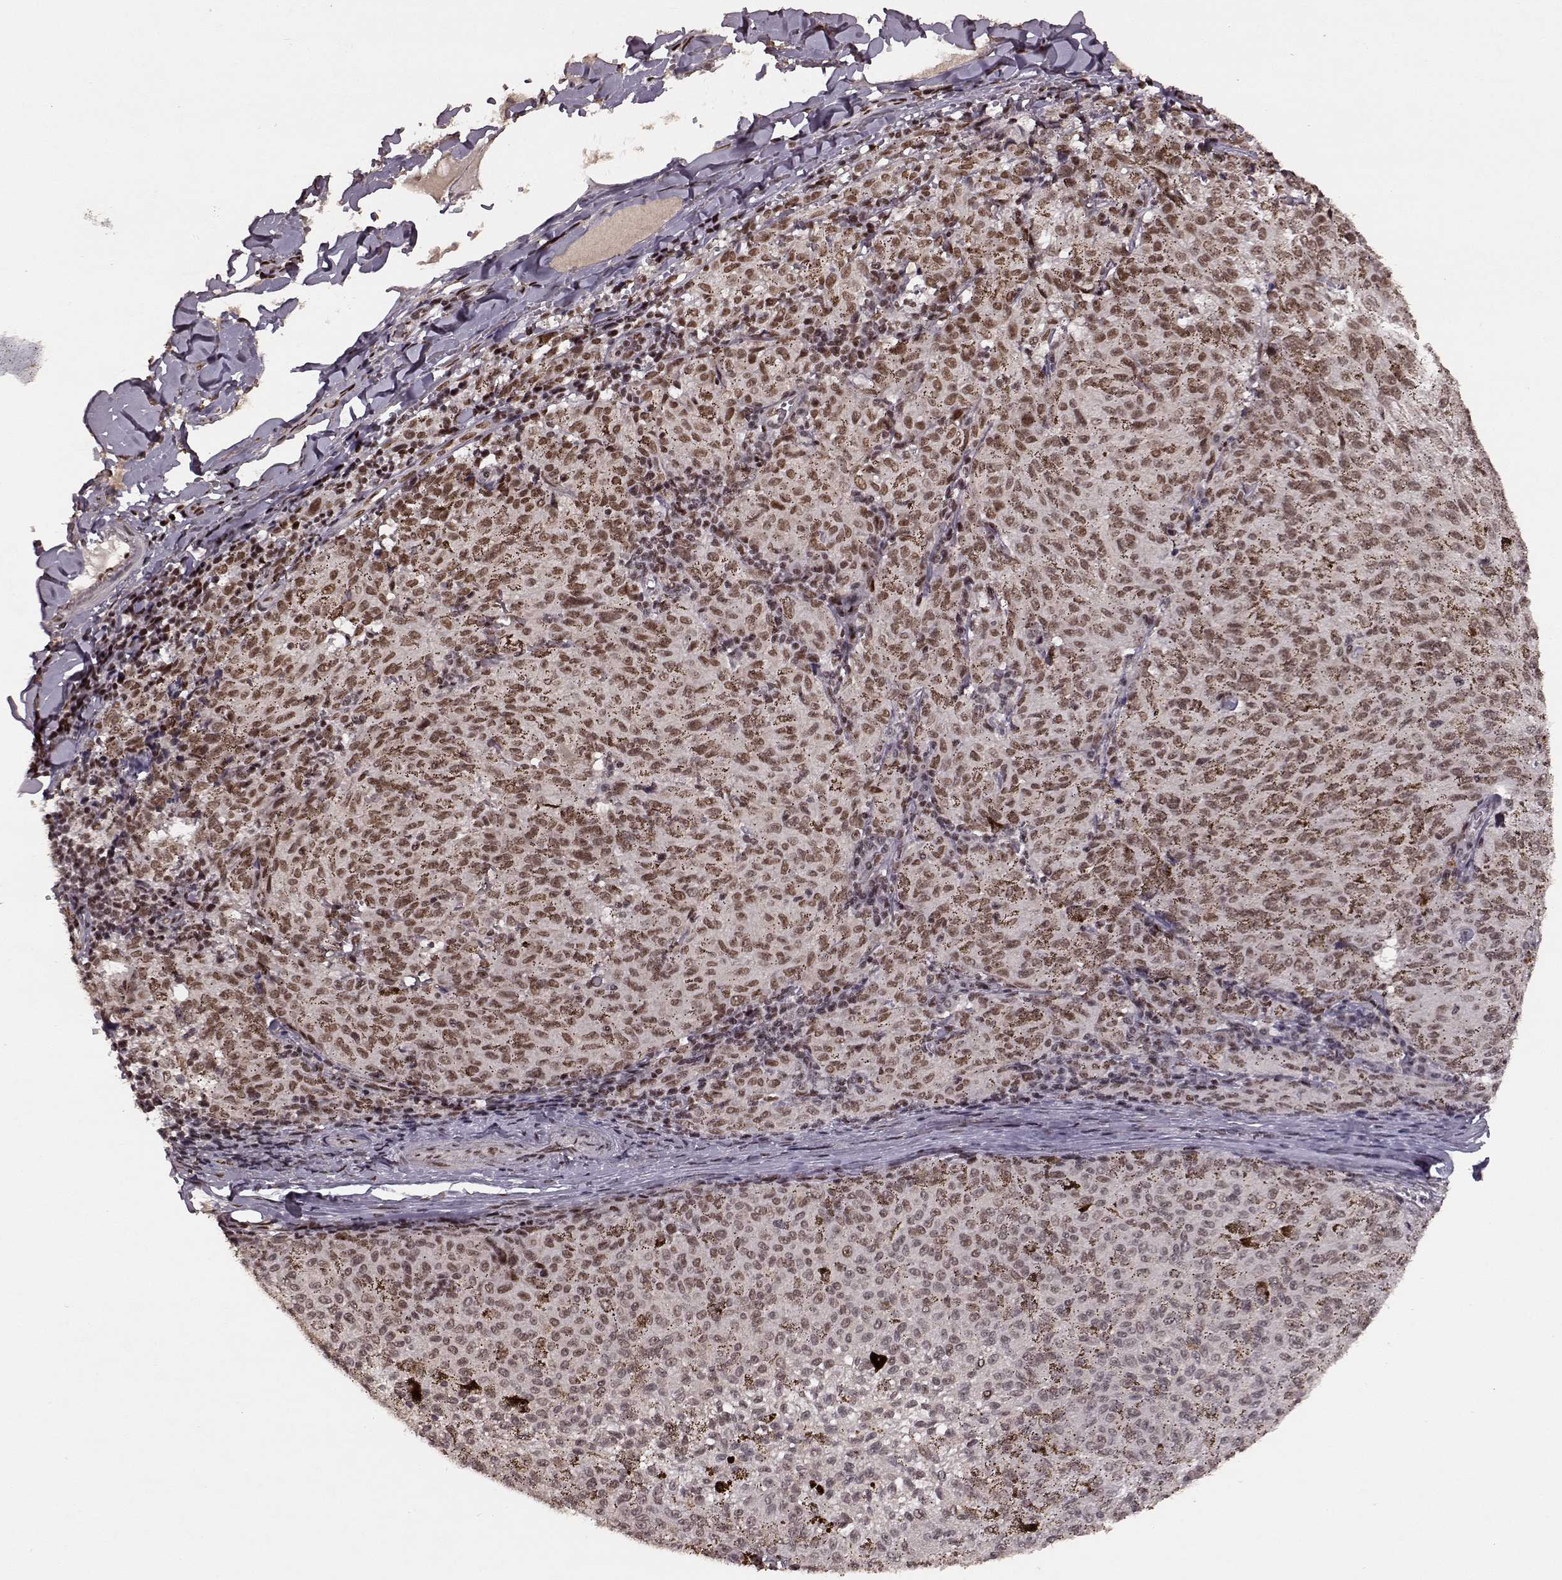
{"staining": {"intensity": "weak", "quantity": ">75%", "location": "nuclear"}, "tissue": "melanoma", "cell_type": "Tumor cells", "image_type": "cancer", "snomed": [{"axis": "morphology", "description": "Malignant melanoma, NOS"}, {"axis": "topography", "description": "Skin"}], "caption": "Protein staining demonstrates weak nuclear positivity in about >75% of tumor cells in malignant melanoma. Ihc stains the protein of interest in brown and the nuclei are stained blue.", "gene": "RRAGD", "patient": {"sex": "female", "age": 72}}